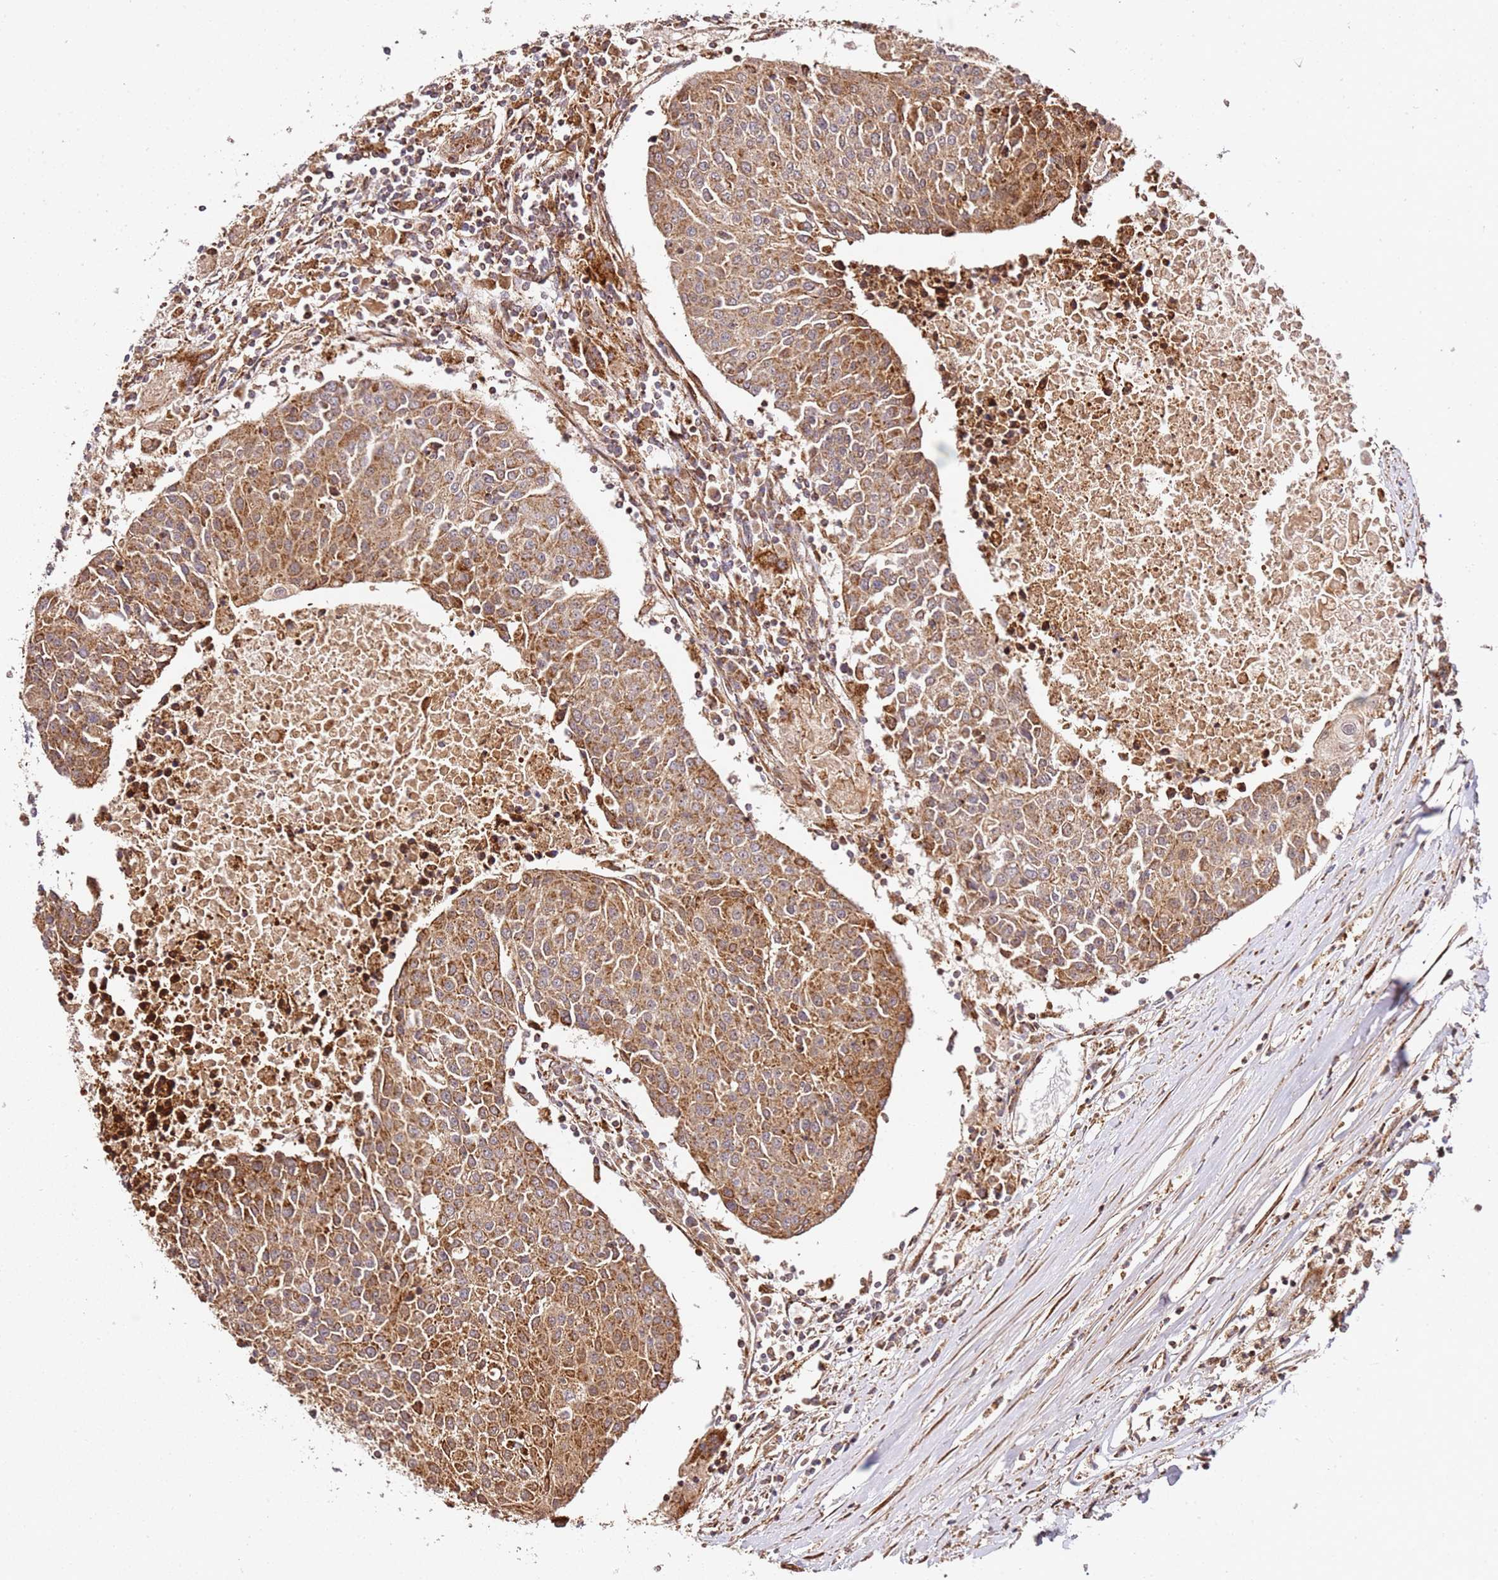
{"staining": {"intensity": "moderate", "quantity": ">75%", "location": "cytoplasmic/membranous"}, "tissue": "urothelial cancer", "cell_type": "Tumor cells", "image_type": "cancer", "snomed": [{"axis": "morphology", "description": "Urothelial carcinoma, High grade"}, {"axis": "topography", "description": "Urinary bladder"}], "caption": "Immunohistochemistry (IHC) image of urothelial carcinoma (high-grade) stained for a protein (brown), which demonstrates medium levels of moderate cytoplasmic/membranous expression in approximately >75% of tumor cells.", "gene": "SMOX", "patient": {"sex": "female", "age": 85}}